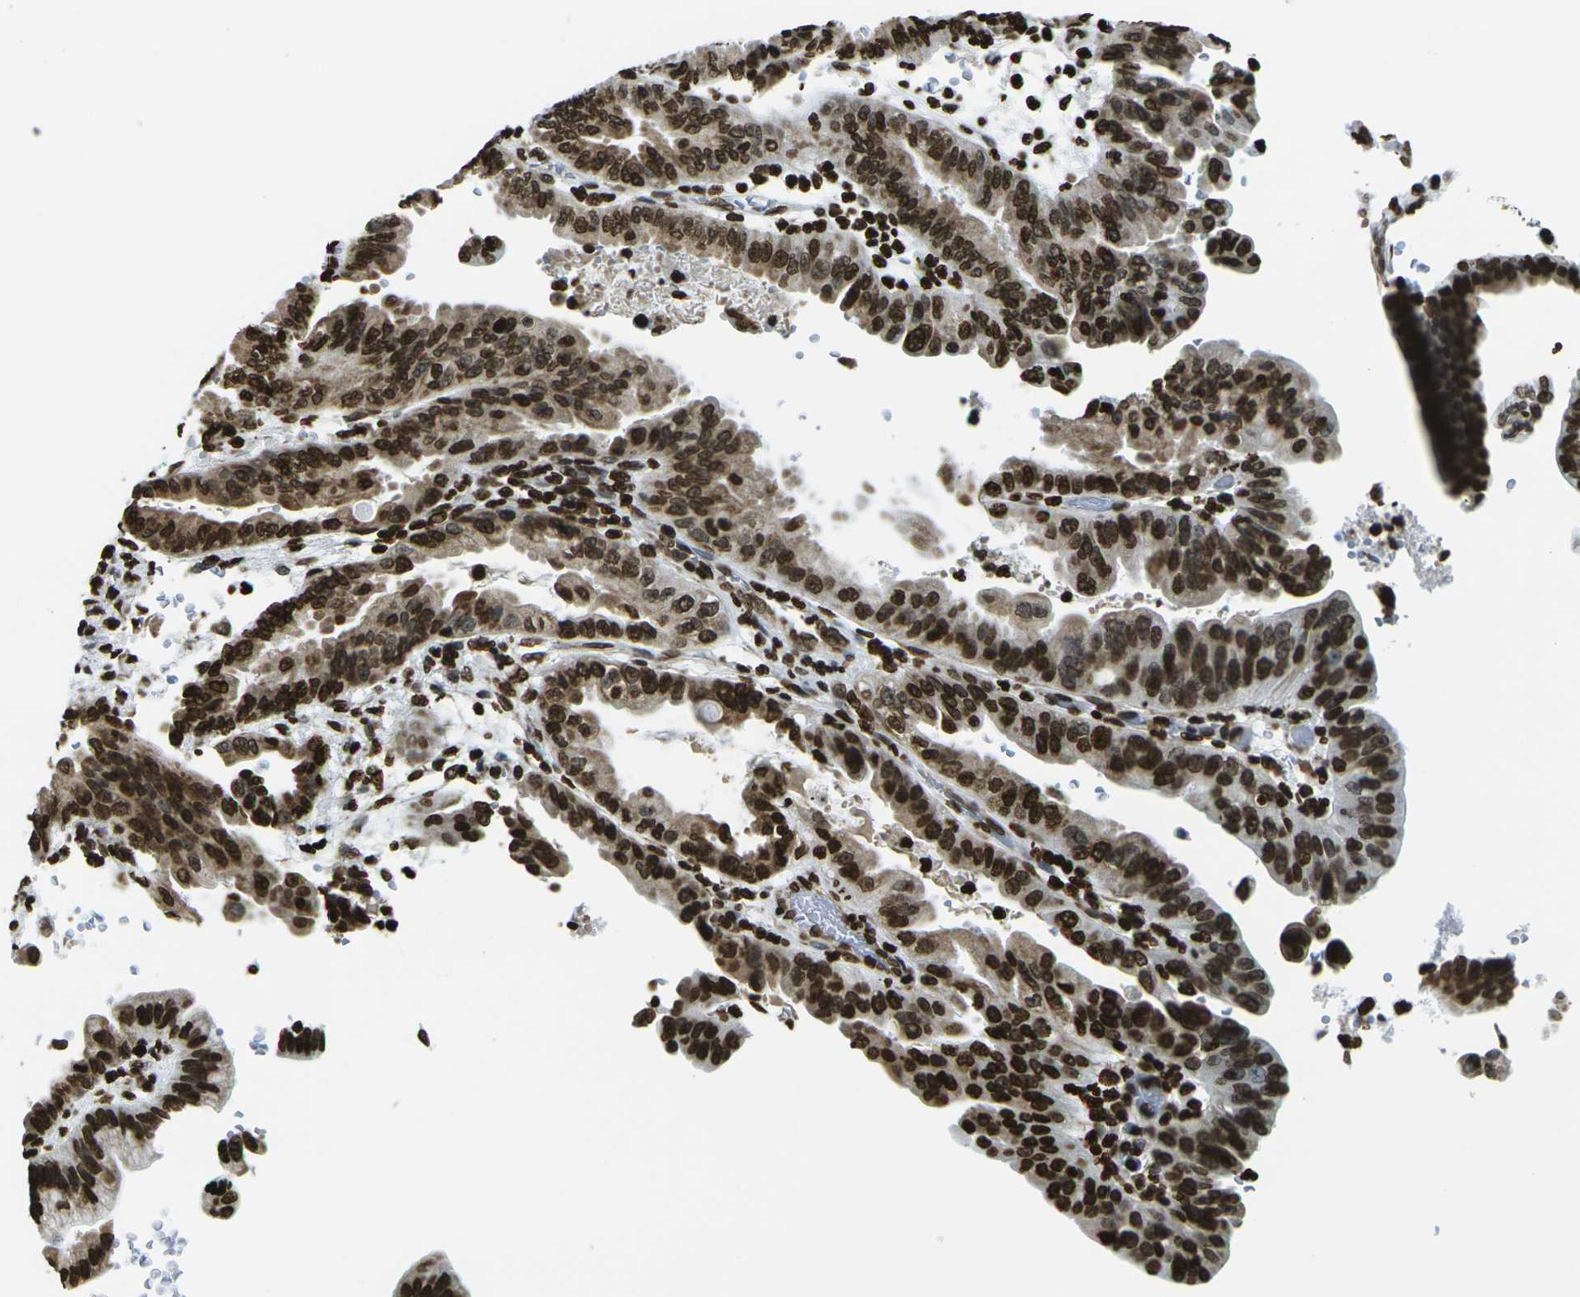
{"staining": {"intensity": "moderate", "quantity": ">75%", "location": "nuclear"}, "tissue": "pancreatic cancer", "cell_type": "Tumor cells", "image_type": "cancer", "snomed": [{"axis": "morphology", "description": "Adenocarcinoma, NOS"}, {"axis": "topography", "description": "Pancreas"}], "caption": "IHC staining of adenocarcinoma (pancreatic), which shows medium levels of moderate nuclear positivity in approximately >75% of tumor cells indicating moderate nuclear protein staining. The staining was performed using DAB (brown) for protein detection and nuclei were counterstained in hematoxylin (blue).", "gene": "H1-2", "patient": {"sex": "male", "age": 70}}